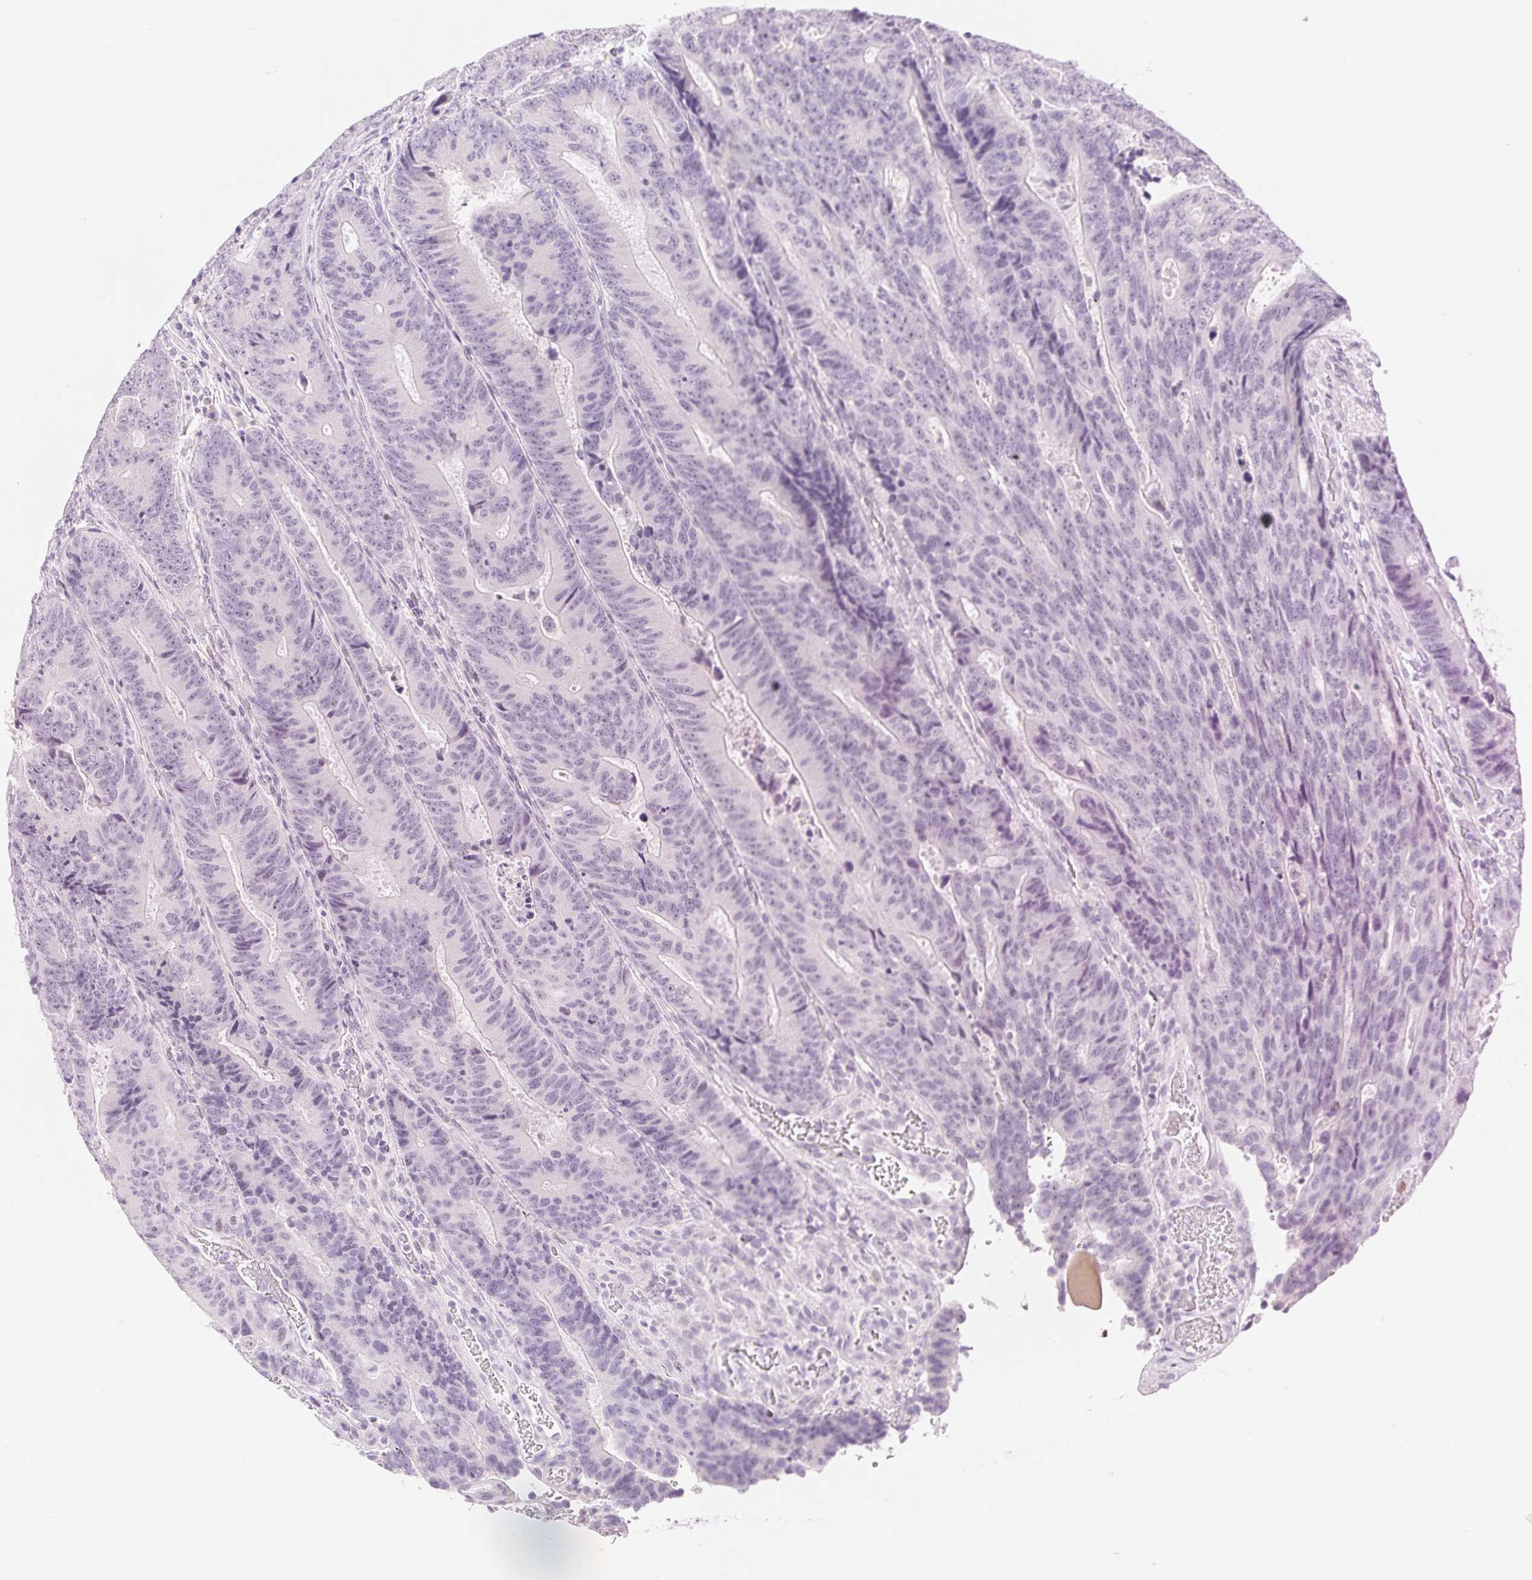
{"staining": {"intensity": "negative", "quantity": "none", "location": "none"}, "tissue": "colorectal cancer", "cell_type": "Tumor cells", "image_type": "cancer", "snomed": [{"axis": "morphology", "description": "Adenocarcinoma, NOS"}, {"axis": "topography", "description": "Colon"}], "caption": "The immunohistochemistry histopathology image has no significant staining in tumor cells of colorectal cancer (adenocarcinoma) tissue.", "gene": "ASGR2", "patient": {"sex": "female", "age": 48}}